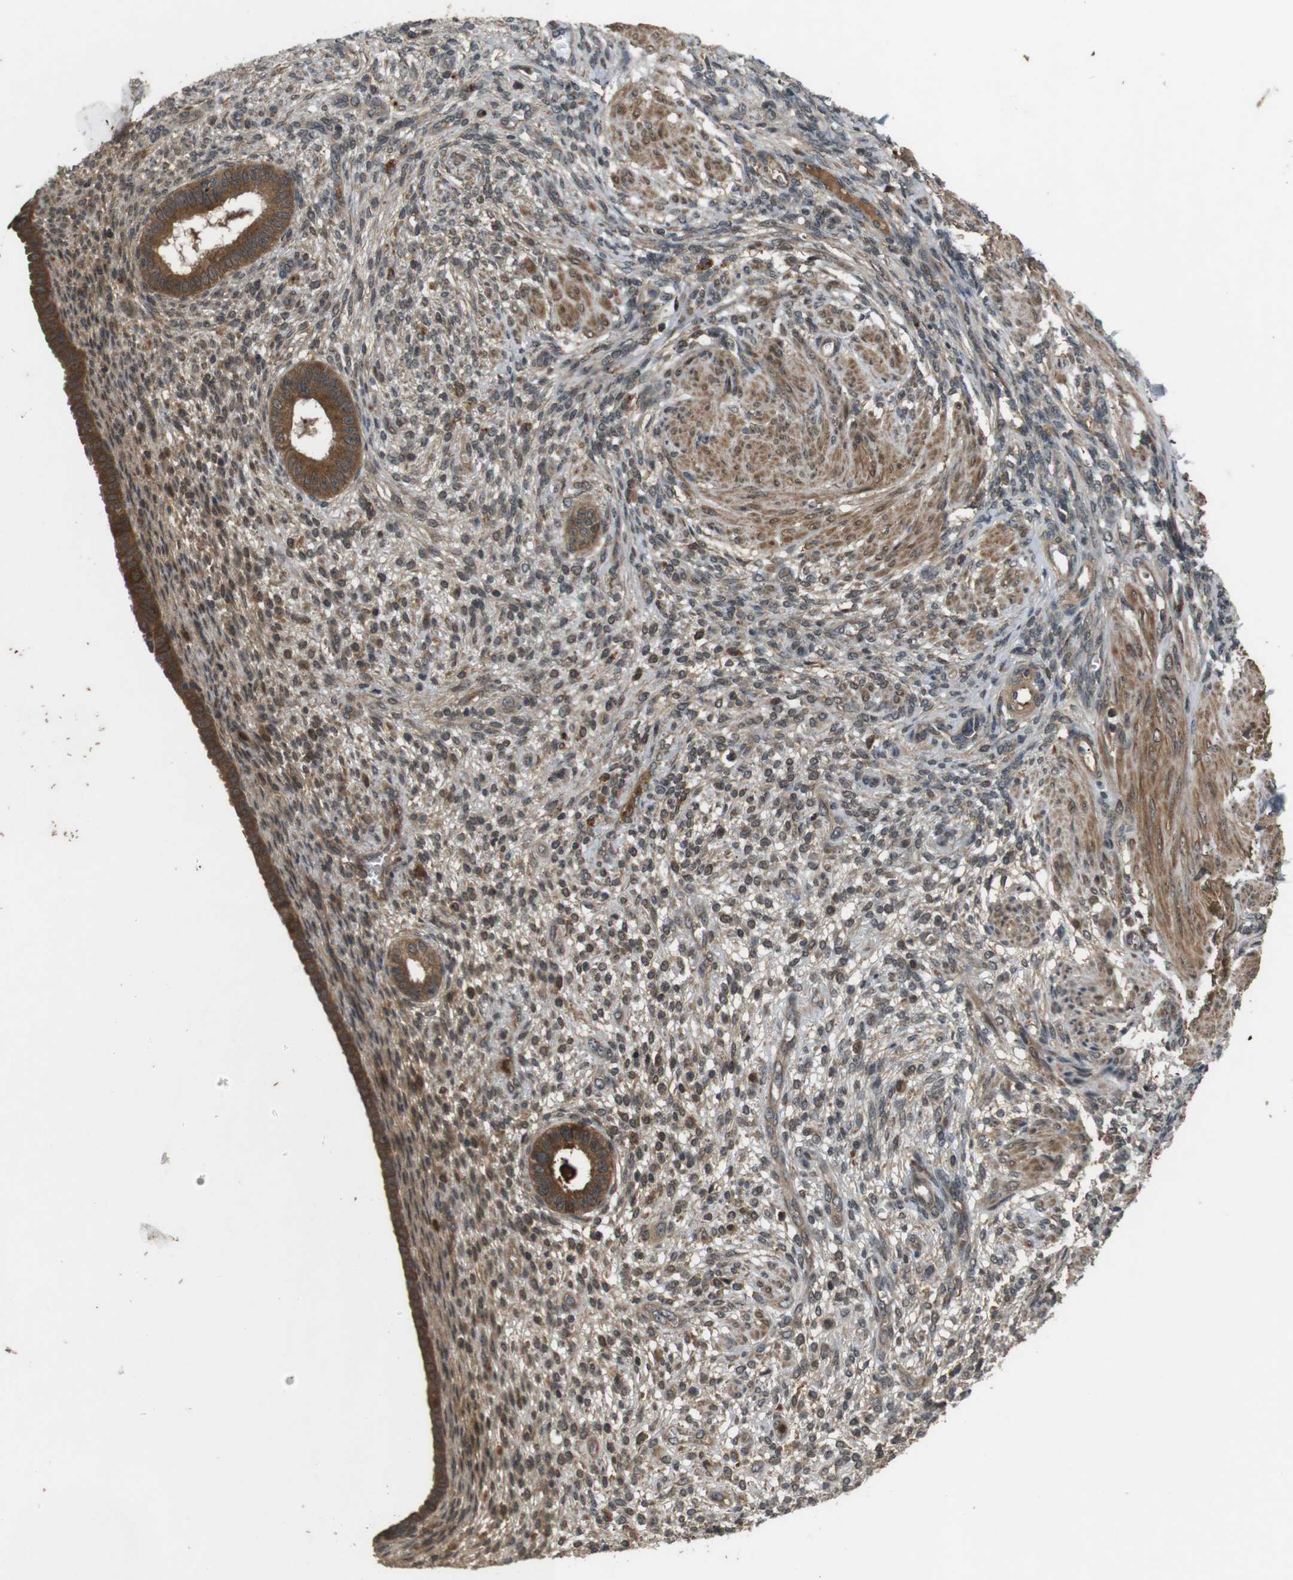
{"staining": {"intensity": "moderate", "quantity": "25%-75%", "location": "cytoplasmic/membranous"}, "tissue": "endometrium", "cell_type": "Cells in endometrial stroma", "image_type": "normal", "snomed": [{"axis": "morphology", "description": "Normal tissue, NOS"}, {"axis": "topography", "description": "Endometrium"}], "caption": "Protein staining exhibits moderate cytoplasmic/membranous expression in about 25%-75% of cells in endometrial stroma in normal endometrium. The protein of interest is stained brown, and the nuclei are stained in blue (DAB (3,3'-diaminobenzidine) IHC with brightfield microscopy, high magnification).", "gene": "NFKBIE", "patient": {"sex": "female", "age": 72}}